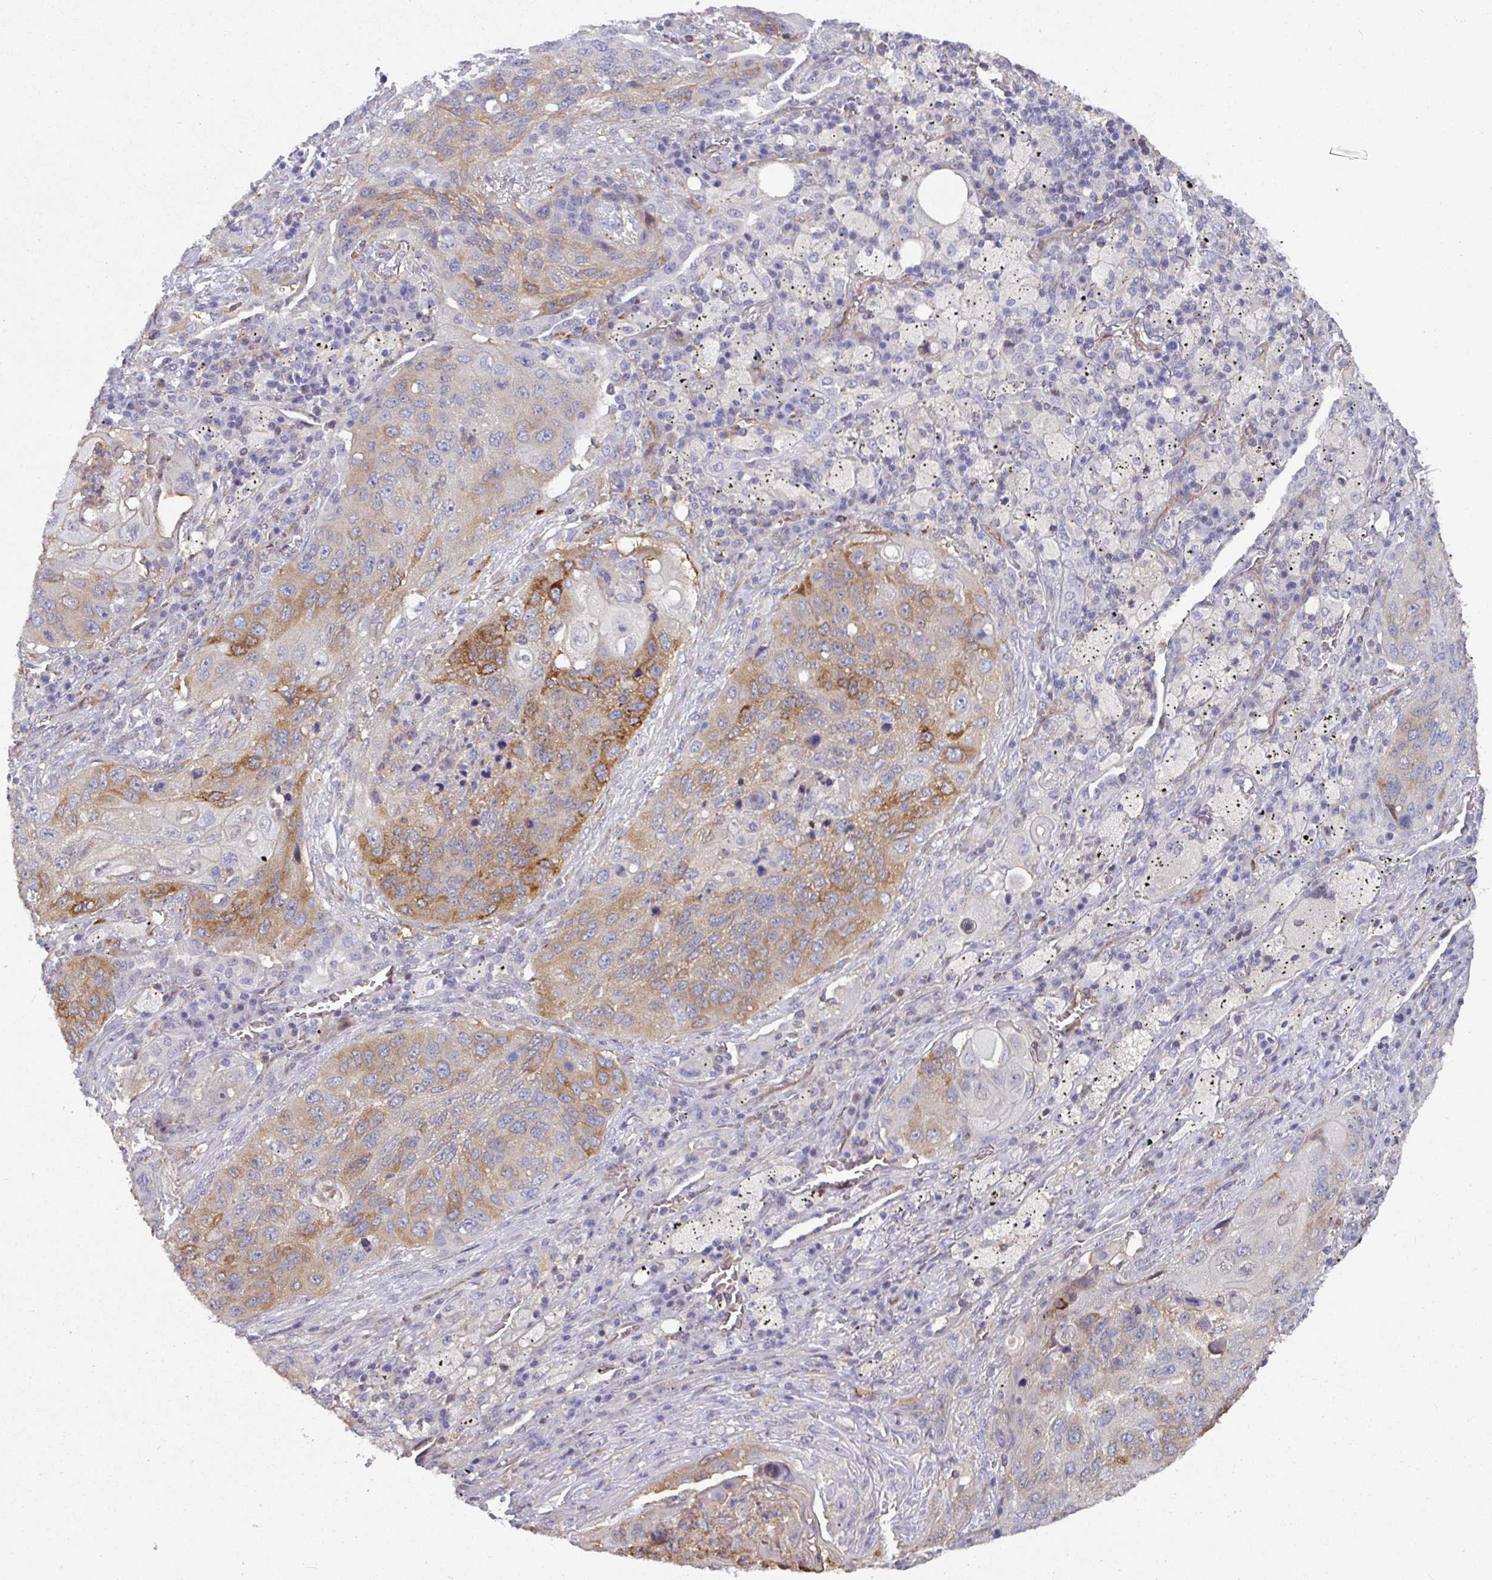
{"staining": {"intensity": "moderate", "quantity": "<25%", "location": "cytoplasmic/membranous"}, "tissue": "lung cancer", "cell_type": "Tumor cells", "image_type": "cancer", "snomed": [{"axis": "morphology", "description": "Squamous cell carcinoma, NOS"}, {"axis": "topography", "description": "Lung"}], "caption": "Lung squamous cell carcinoma stained with a brown dye shows moderate cytoplasmic/membranous positive staining in about <25% of tumor cells.", "gene": "BEND5", "patient": {"sex": "female", "age": 63}}